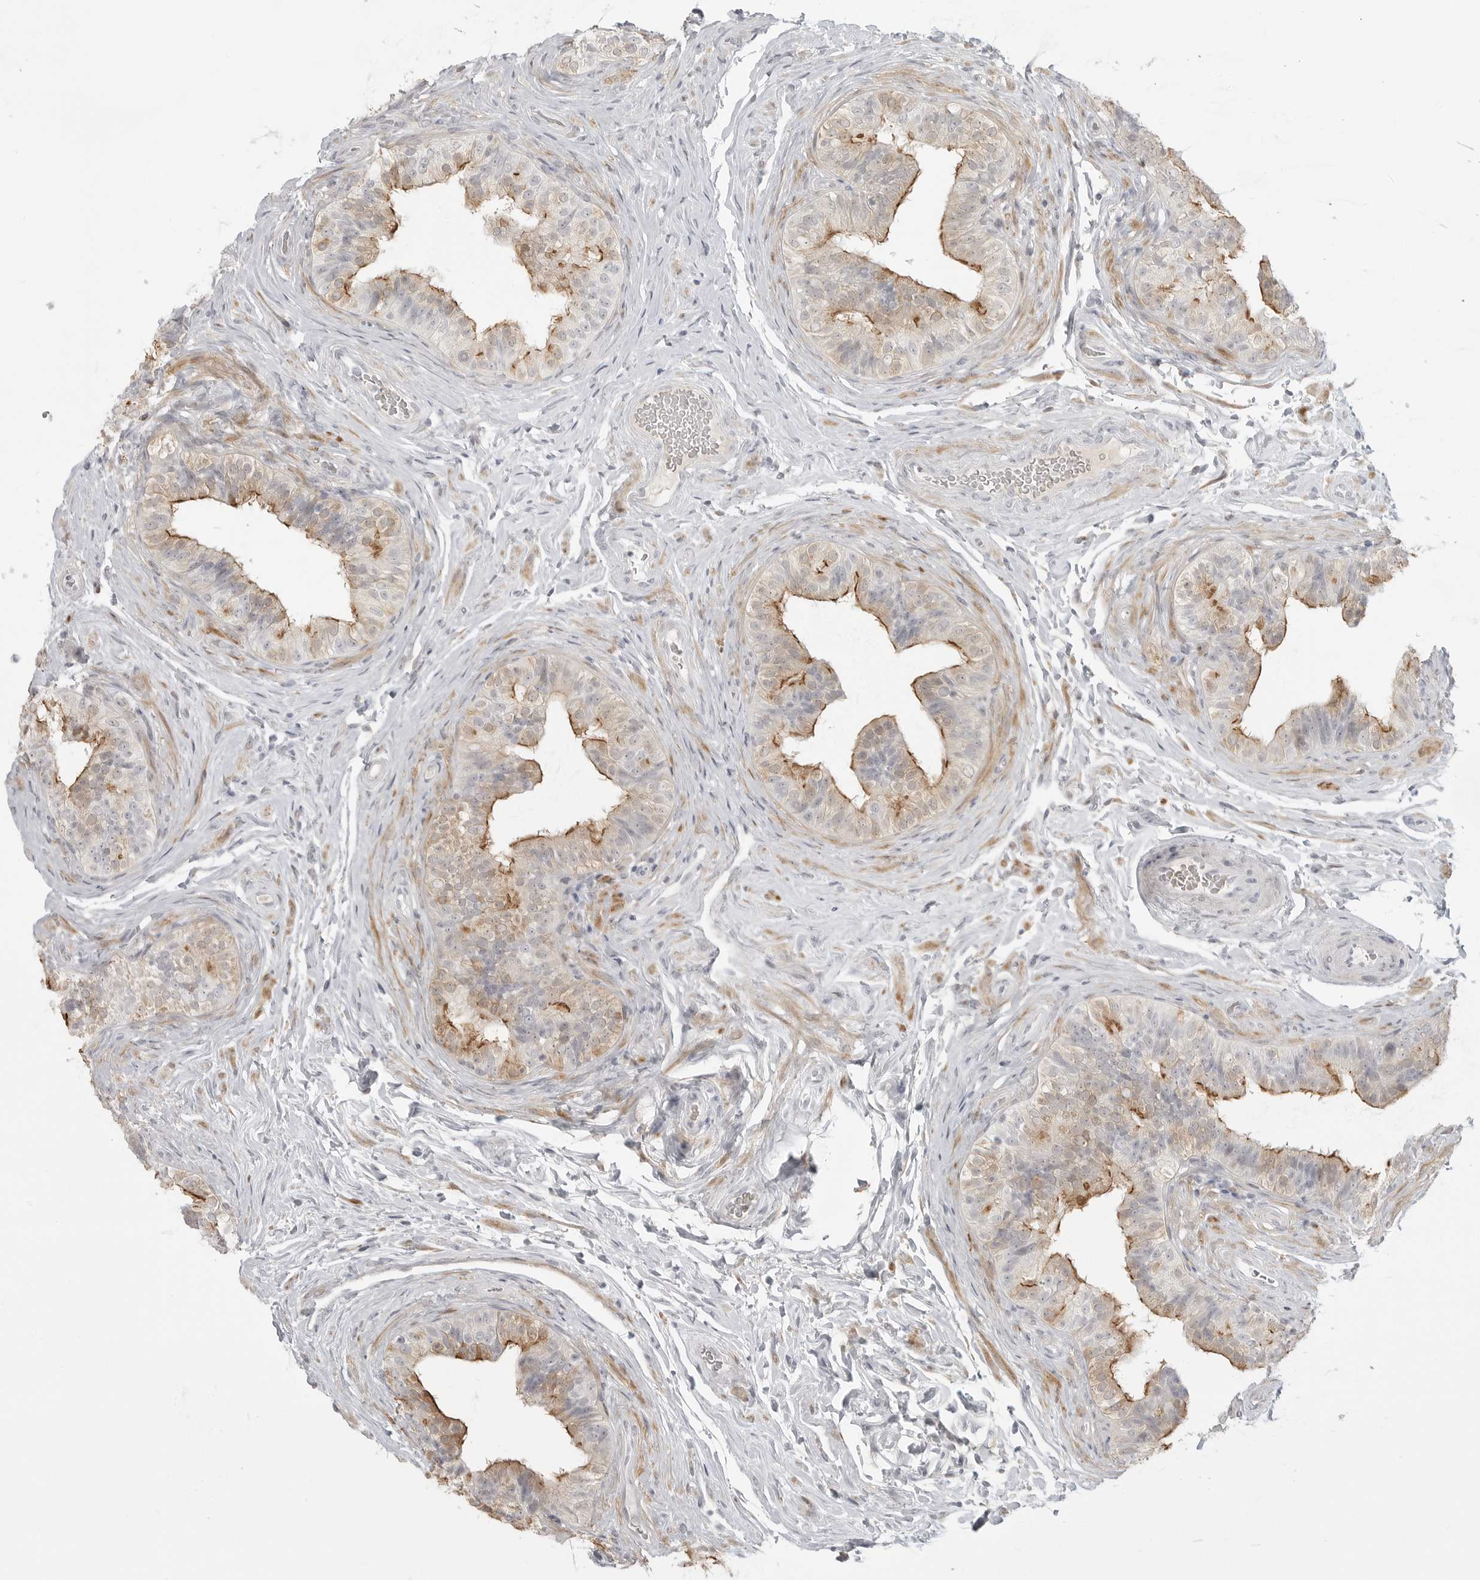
{"staining": {"intensity": "moderate", "quantity": "<25%", "location": "cytoplasmic/membranous"}, "tissue": "epididymis", "cell_type": "Glandular cells", "image_type": "normal", "snomed": [{"axis": "morphology", "description": "Normal tissue, NOS"}, {"axis": "topography", "description": "Epididymis"}], "caption": "Glandular cells display low levels of moderate cytoplasmic/membranous positivity in approximately <25% of cells in normal epididymis. The staining was performed using DAB (3,3'-diaminobenzidine), with brown indicating positive protein expression. Nuclei are stained blue with hematoxylin.", "gene": "TCTN3", "patient": {"sex": "male", "age": 49}}